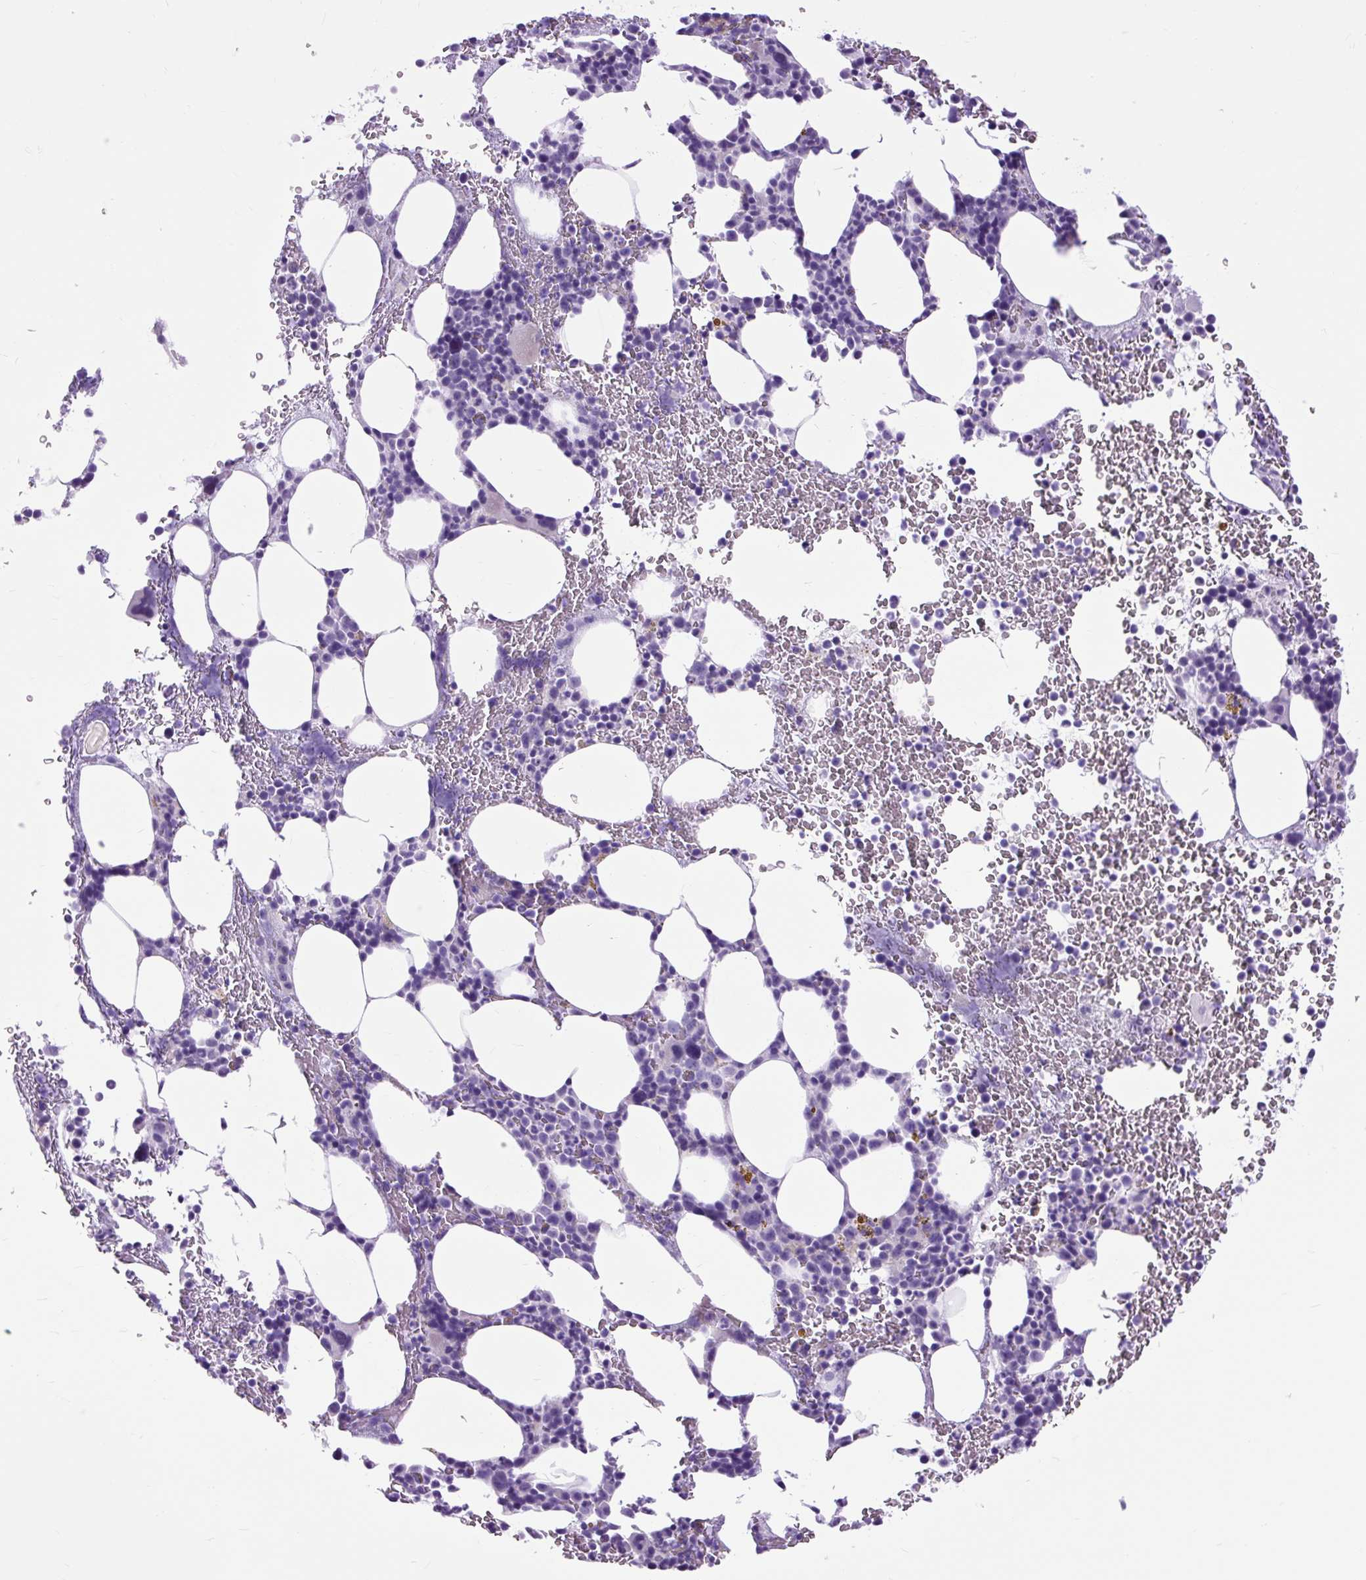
{"staining": {"intensity": "negative", "quantity": "none", "location": "none"}, "tissue": "bone marrow", "cell_type": "Hematopoietic cells", "image_type": "normal", "snomed": [{"axis": "morphology", "description": "Normal tissue, NOS"}, {"axis": "topography", "description": "Bone marrow"}], "caption": "IHC histopathology image of unremarkable bone marrow stained for a protein (brown), which displays no expression in hematopoietic cells. (Brightfield microscopy of DAB immunohistochemistry (IHC) at high magnification).", "gene": "DPP6", "patient": {"sex": "male", "age": 62}}